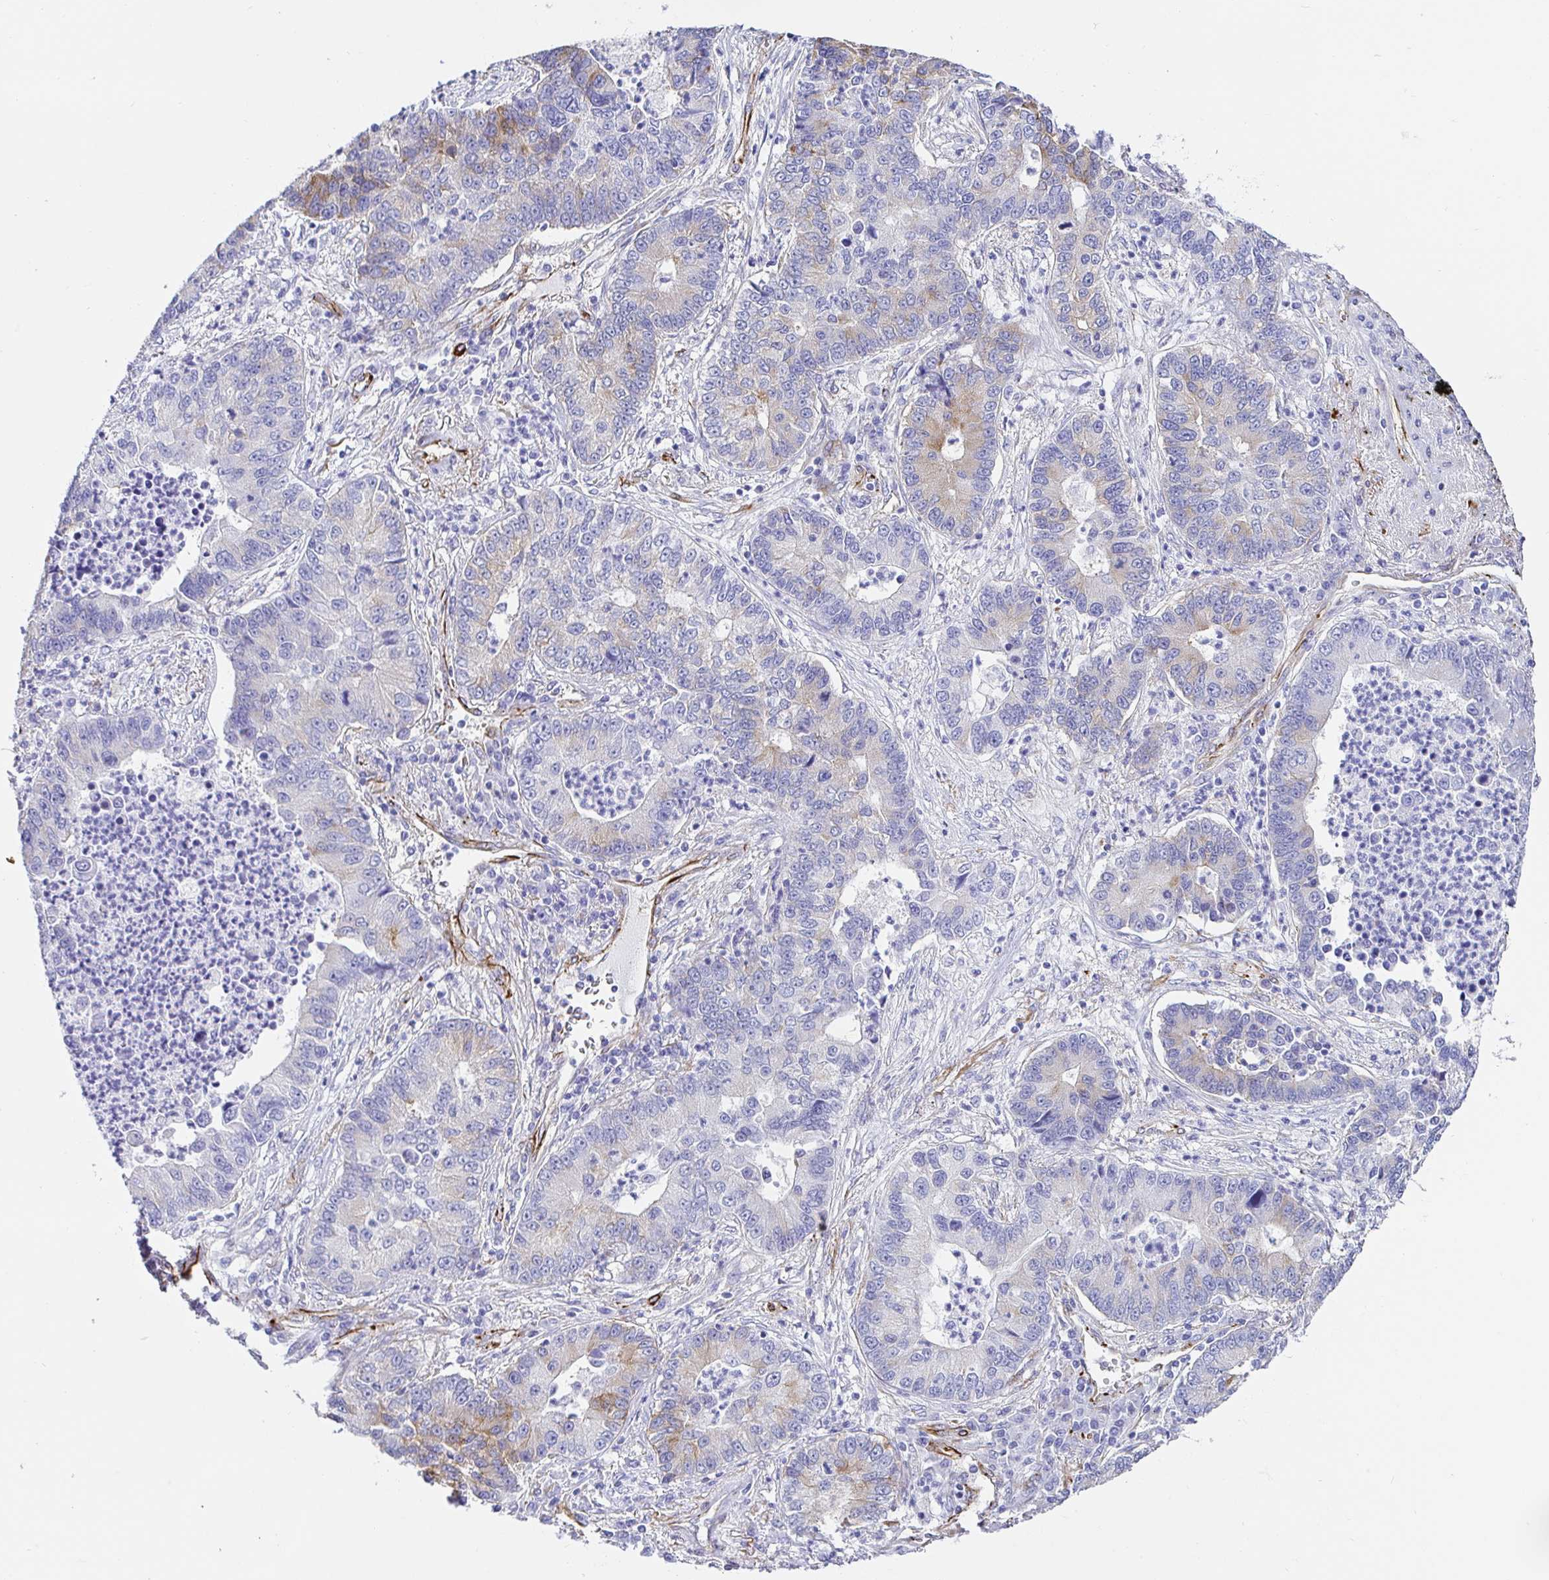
{"staining": {"intensity": "weak", "quantity": "<25%", "location": "cytoplasmic/membranous"}, "tissue": "lung cancer", "cell_type": "Tumor cells", "image_type": "cancer", "snomed": [{"axis": "morphology", "description": "Adenocarcinoma, NOS"}, {"axis": "topography", "description": "Lung"}], "caption": "A micrograph of human lung cancer is negative for staining in tumor cells.", "gene": "DOCK1", "patient": {"sex": "female", "age": 57}}